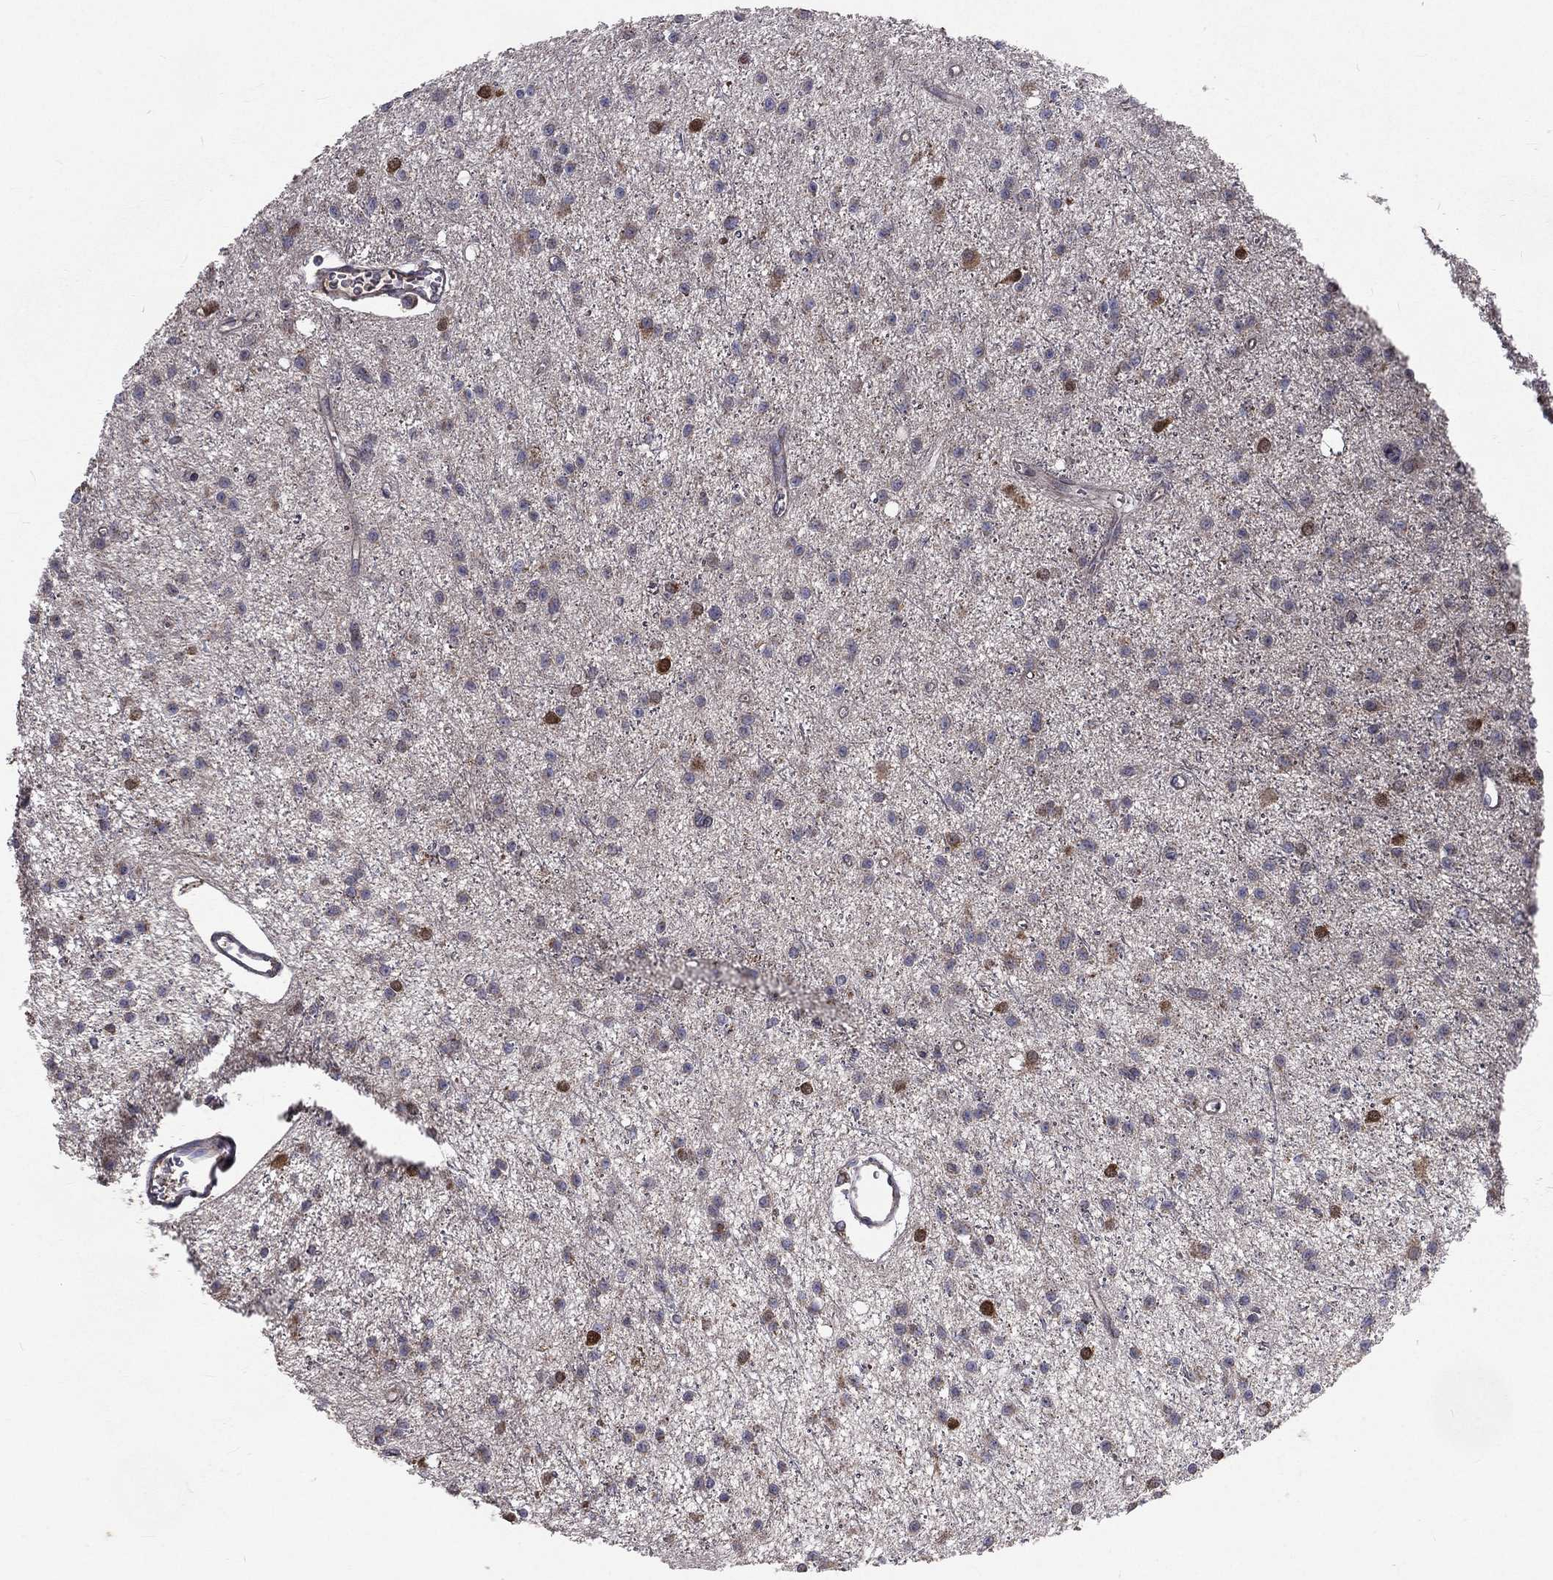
{"staining": {"intensity": "negative", "quantity": "none", "location": "none"}, "tissue": "glioma", "cell_type": "Tumor cells", "image_type": "cancer", "snomed": [{"axis": "morphology", "description": "Glioma, malignant, Low grade"}, {"axis": "topography", "description": "Brain"}], "caption": "A histopathology image of glioma stained for a protein shows no brown staining in tumor cells.", "gene": "GPD1", "patient": {"sex": "male", "age": 27}}